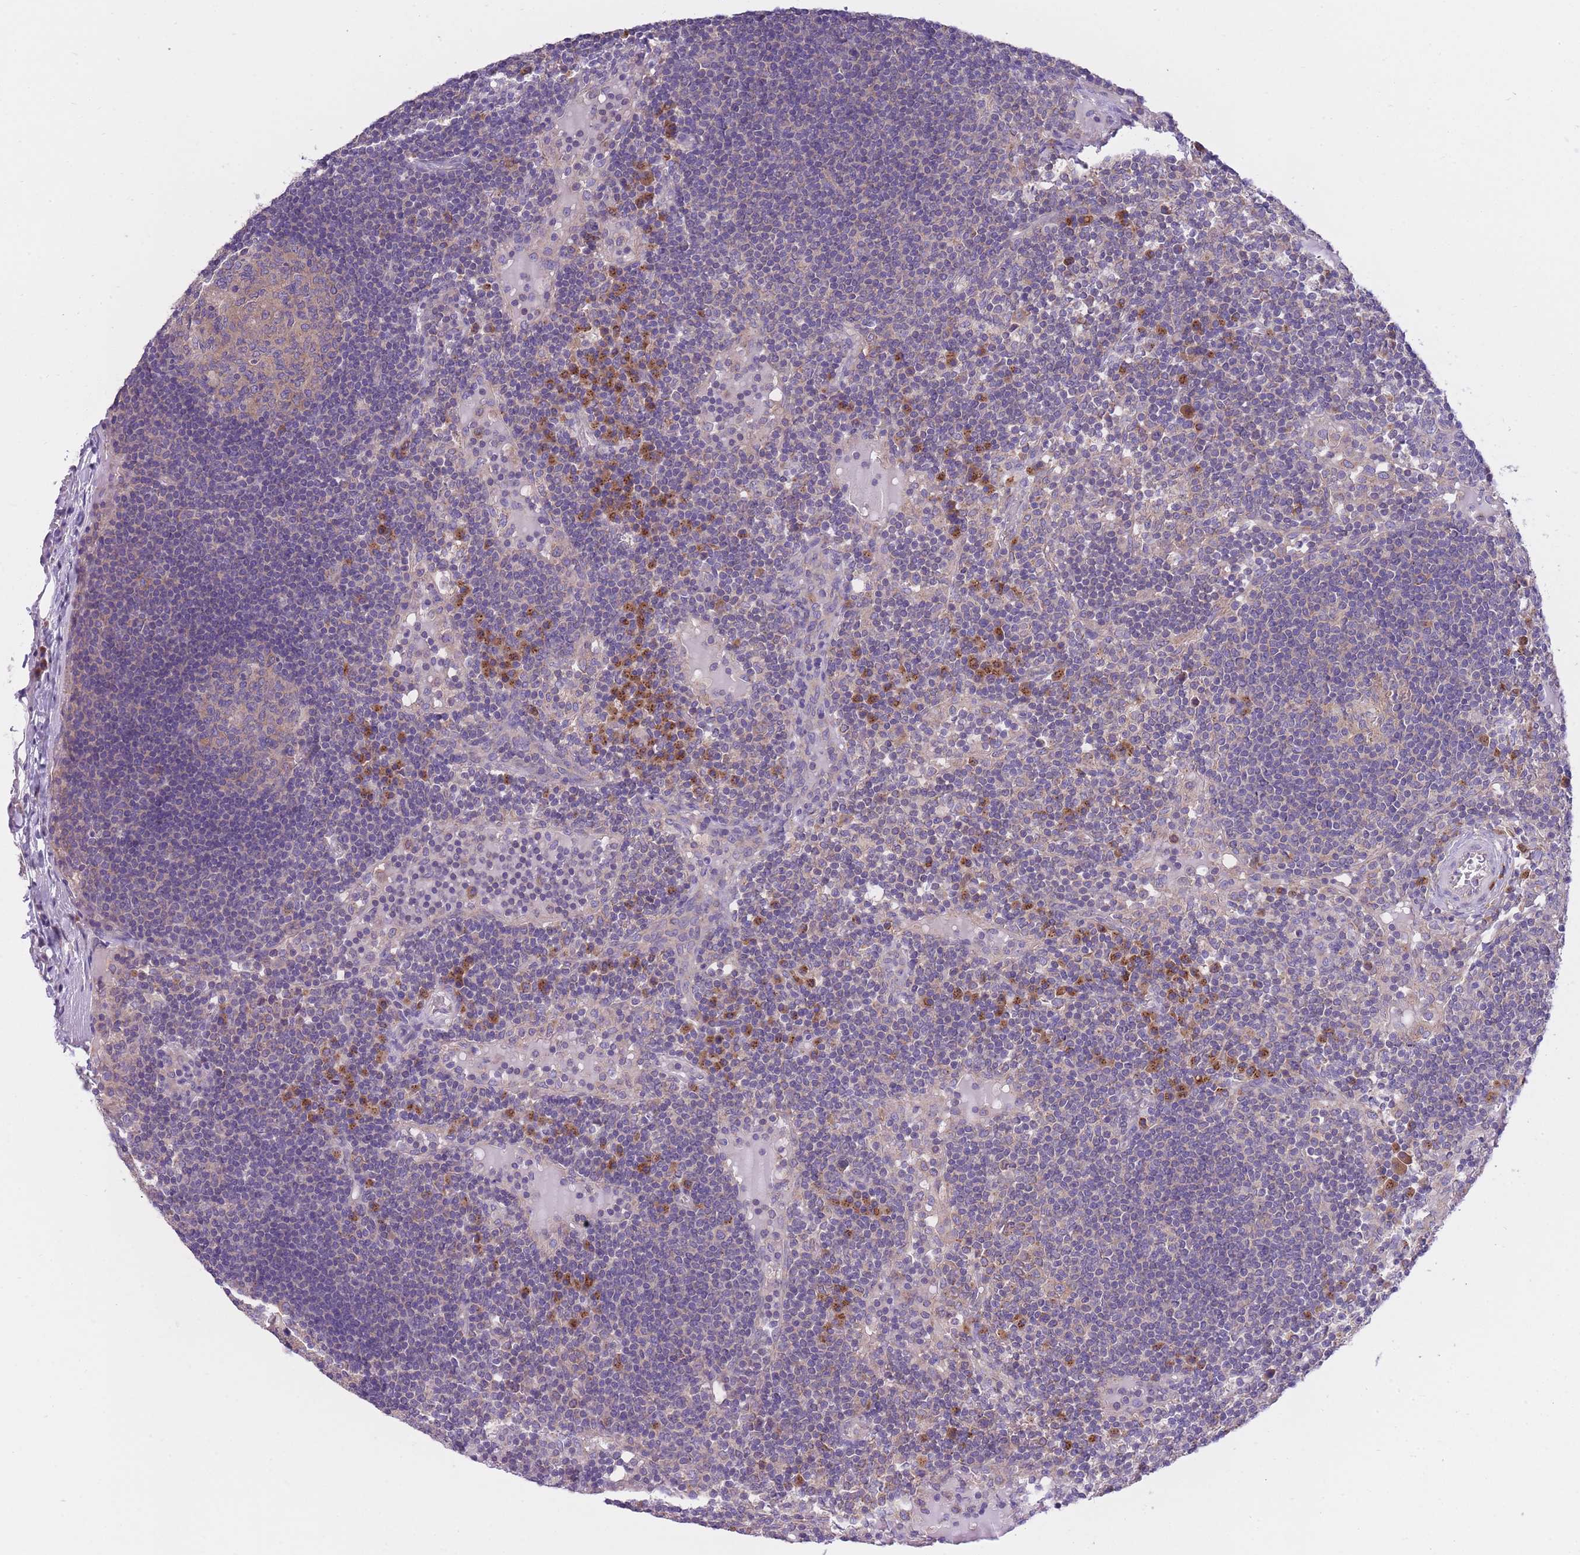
{"staining": {"intensity": "weak", "quantity": "25%-75%", "location": "cytoplasmic/membranous"}, "tissue": "lymph node", "cell_type": "Germinal center cells", "image_type": "normal", "snomed": [{"axis": "morphology", "description": "Normal tissue, NOS"}, {"axis": "topography", "description": "Lymph node"}], "caption": "High-power microscopy captured an IHC micrograph of benign lymph node, revealing weak cytoplasmic/membranous staining in about 25%-75% of germinal center cells.", "gene": "COPG1", "patient": {"sex": "male", "age": 53}}